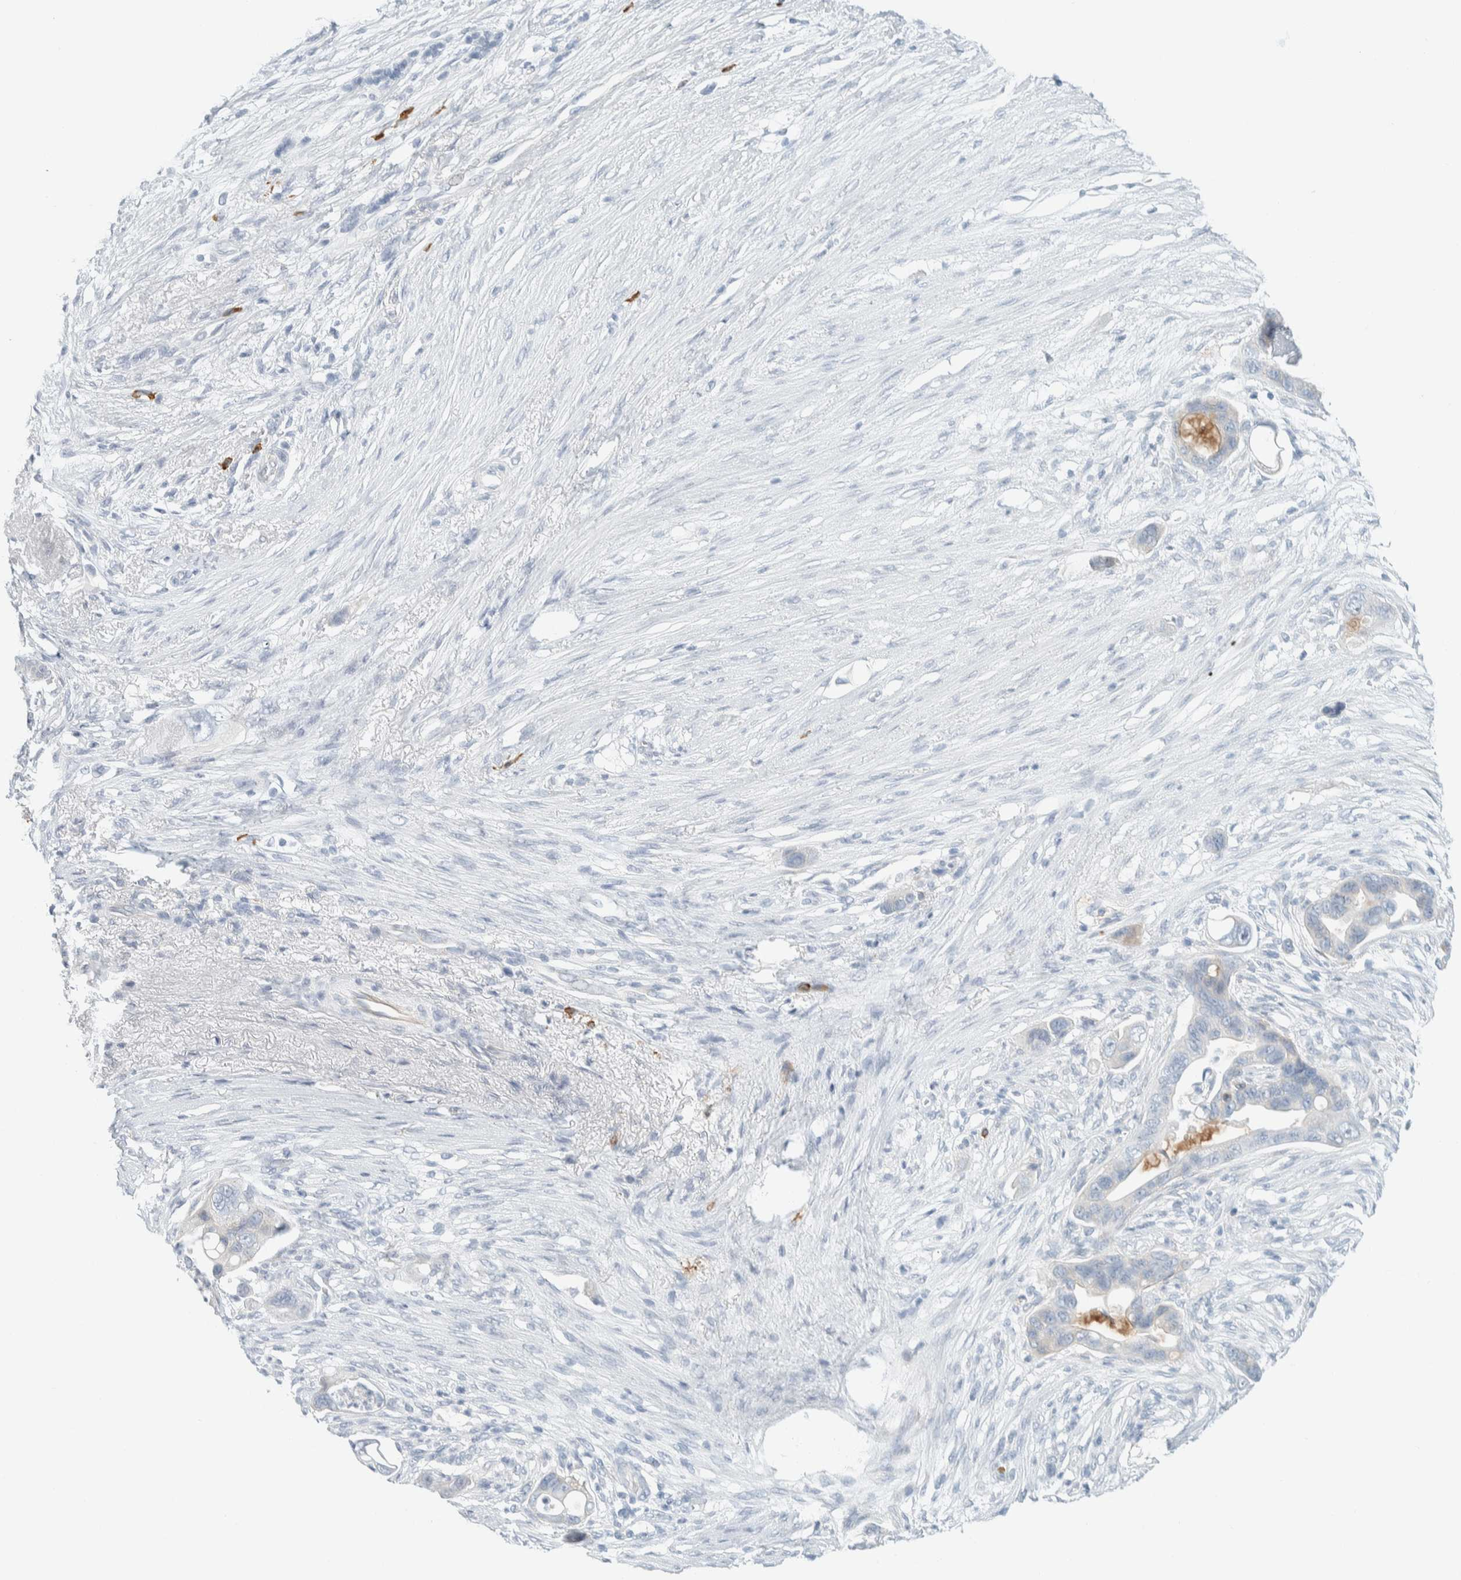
{"staining": {"intensity": "negative", "quantity": "none", "location": "none"}, "tissue": "pancreatic cancer", "cell_type": "Tumor cells", "image_type": "cancer", "snomed": [{"axis": "morphology", "description": "Adenocarcinoma, NOS"}, {"axis": "topography", "description": "Pancreas"}], "caption": "A high-resolution micrograph shows immunohistochemistry (IHC) staining of adenocarcinoma (pancreatic), which shows no significant expression in tumor cells.", "gene": "ARHGAP27", "patient": {"sex": "female", "age": 72}}